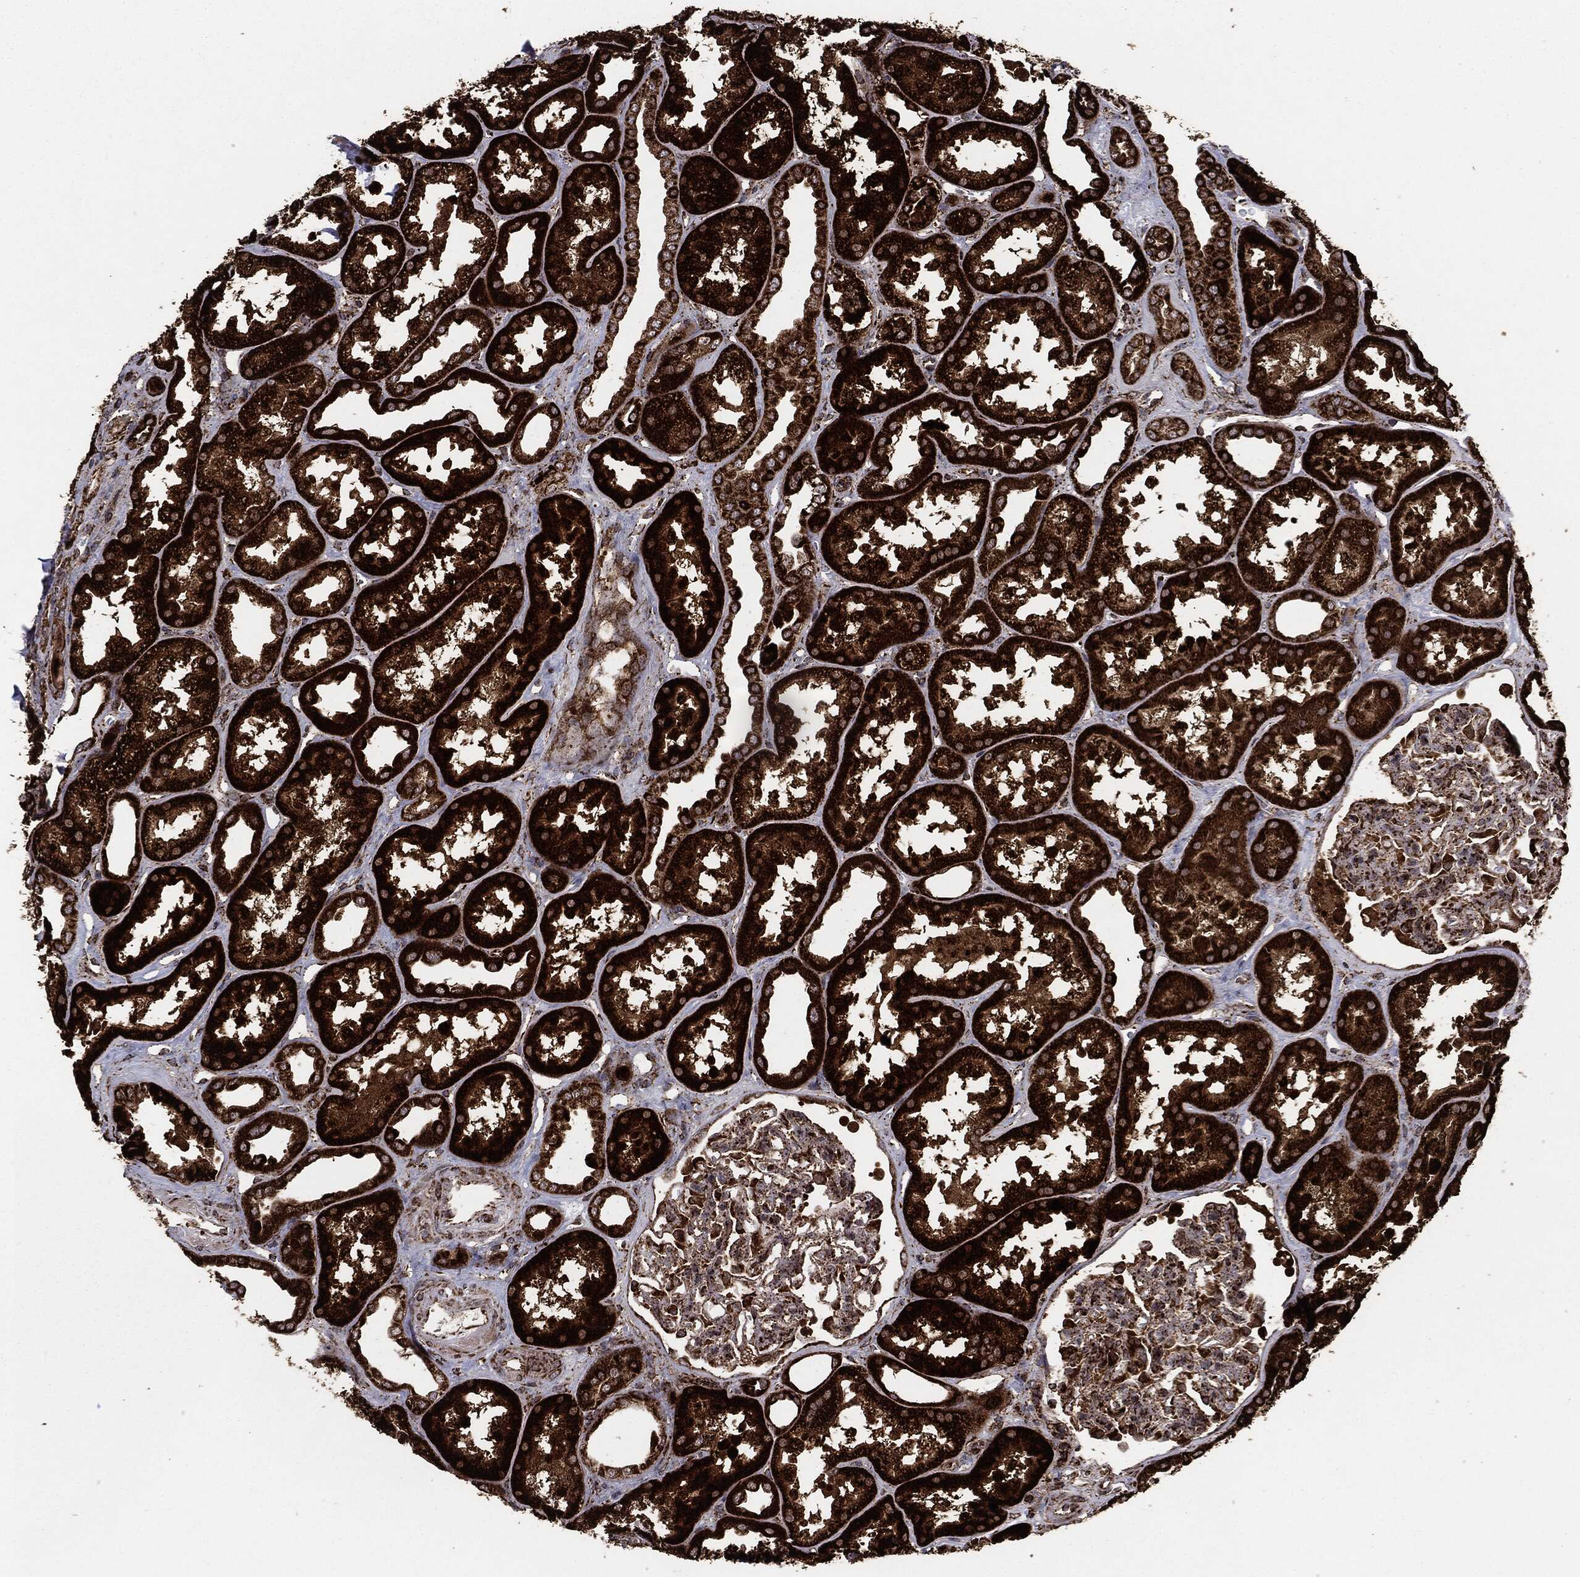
{"staining": {"intensity": "moderate", "quantity": "25%-75%", "location": "cytoplasmic/membranous"}, "tissue": "kidney", "cell_type": "Cells in glomeruli", "image_type": "normal", "snomed": [{"axis": "morphology", "description": "Normal tissue, NOS"}, {"axis": "topography", "description": "Kidney"}], "caption": "A medium amount of moderate cytoplasmic/membranous staining is seen in approximately 25%-75% of cells in glomeruli in normal kidney.", "gene": "MAP2K1", "patient": {"sex": "male", "age": 61}}